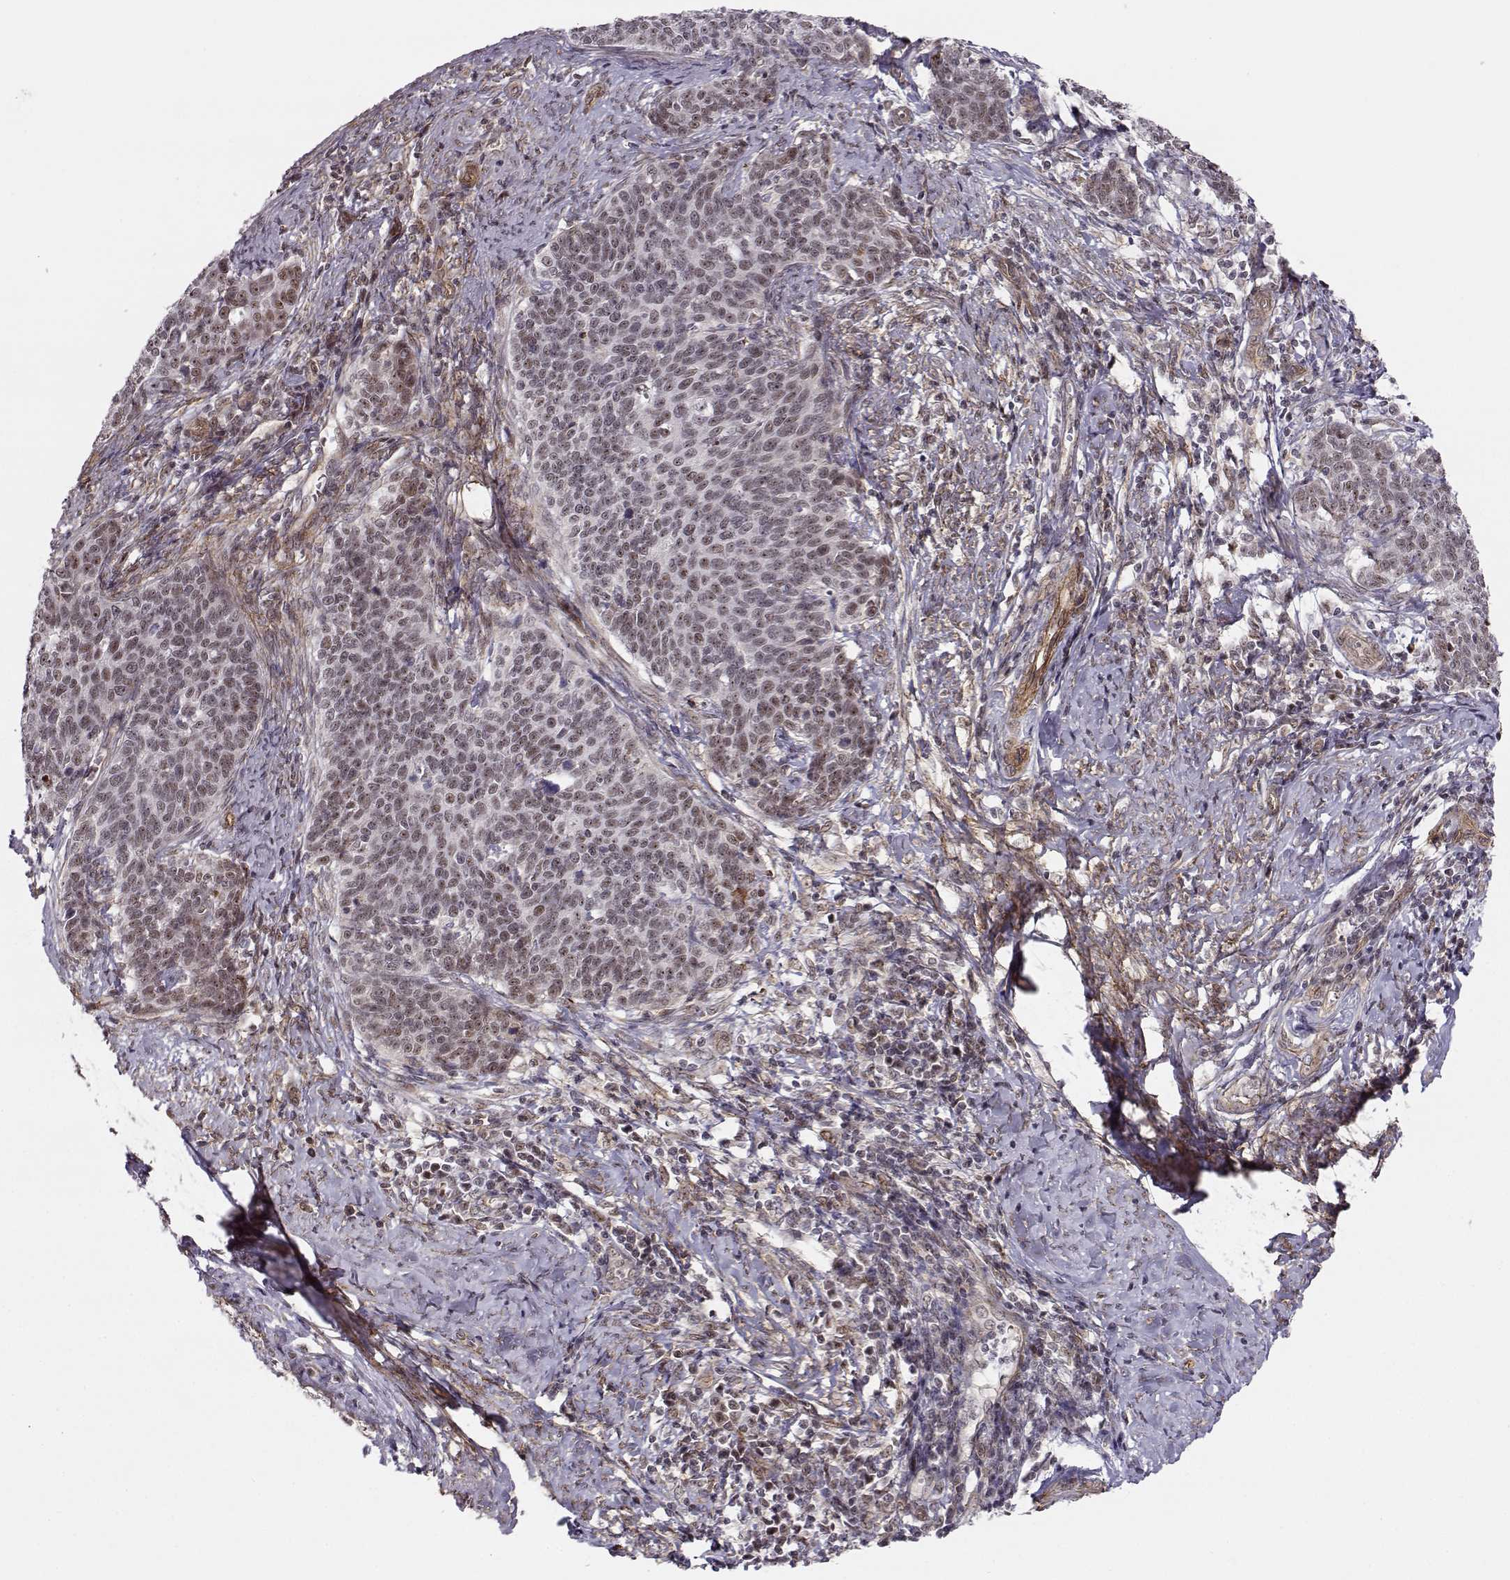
{"staining": {"intensity": "moderate", "quantity": "<25%", "location": "nuclear"}, "tissue": "cervical cancer", "cell_type": "Tumor cells", "image_type": "cancer", "snomed": [{"axis": "morphology", "description": "Squamous cell carcinoma, NOS"}, {"axis": "topography", "description": "Cervix"}], "caption": "Tumor cells reveal low levels of moderate nuclear staining in approximately <25% of cells in human cervical squamous cell carcinoma.", "gene": "CIR1", "patient": {"sex": "female", "age": 39}}